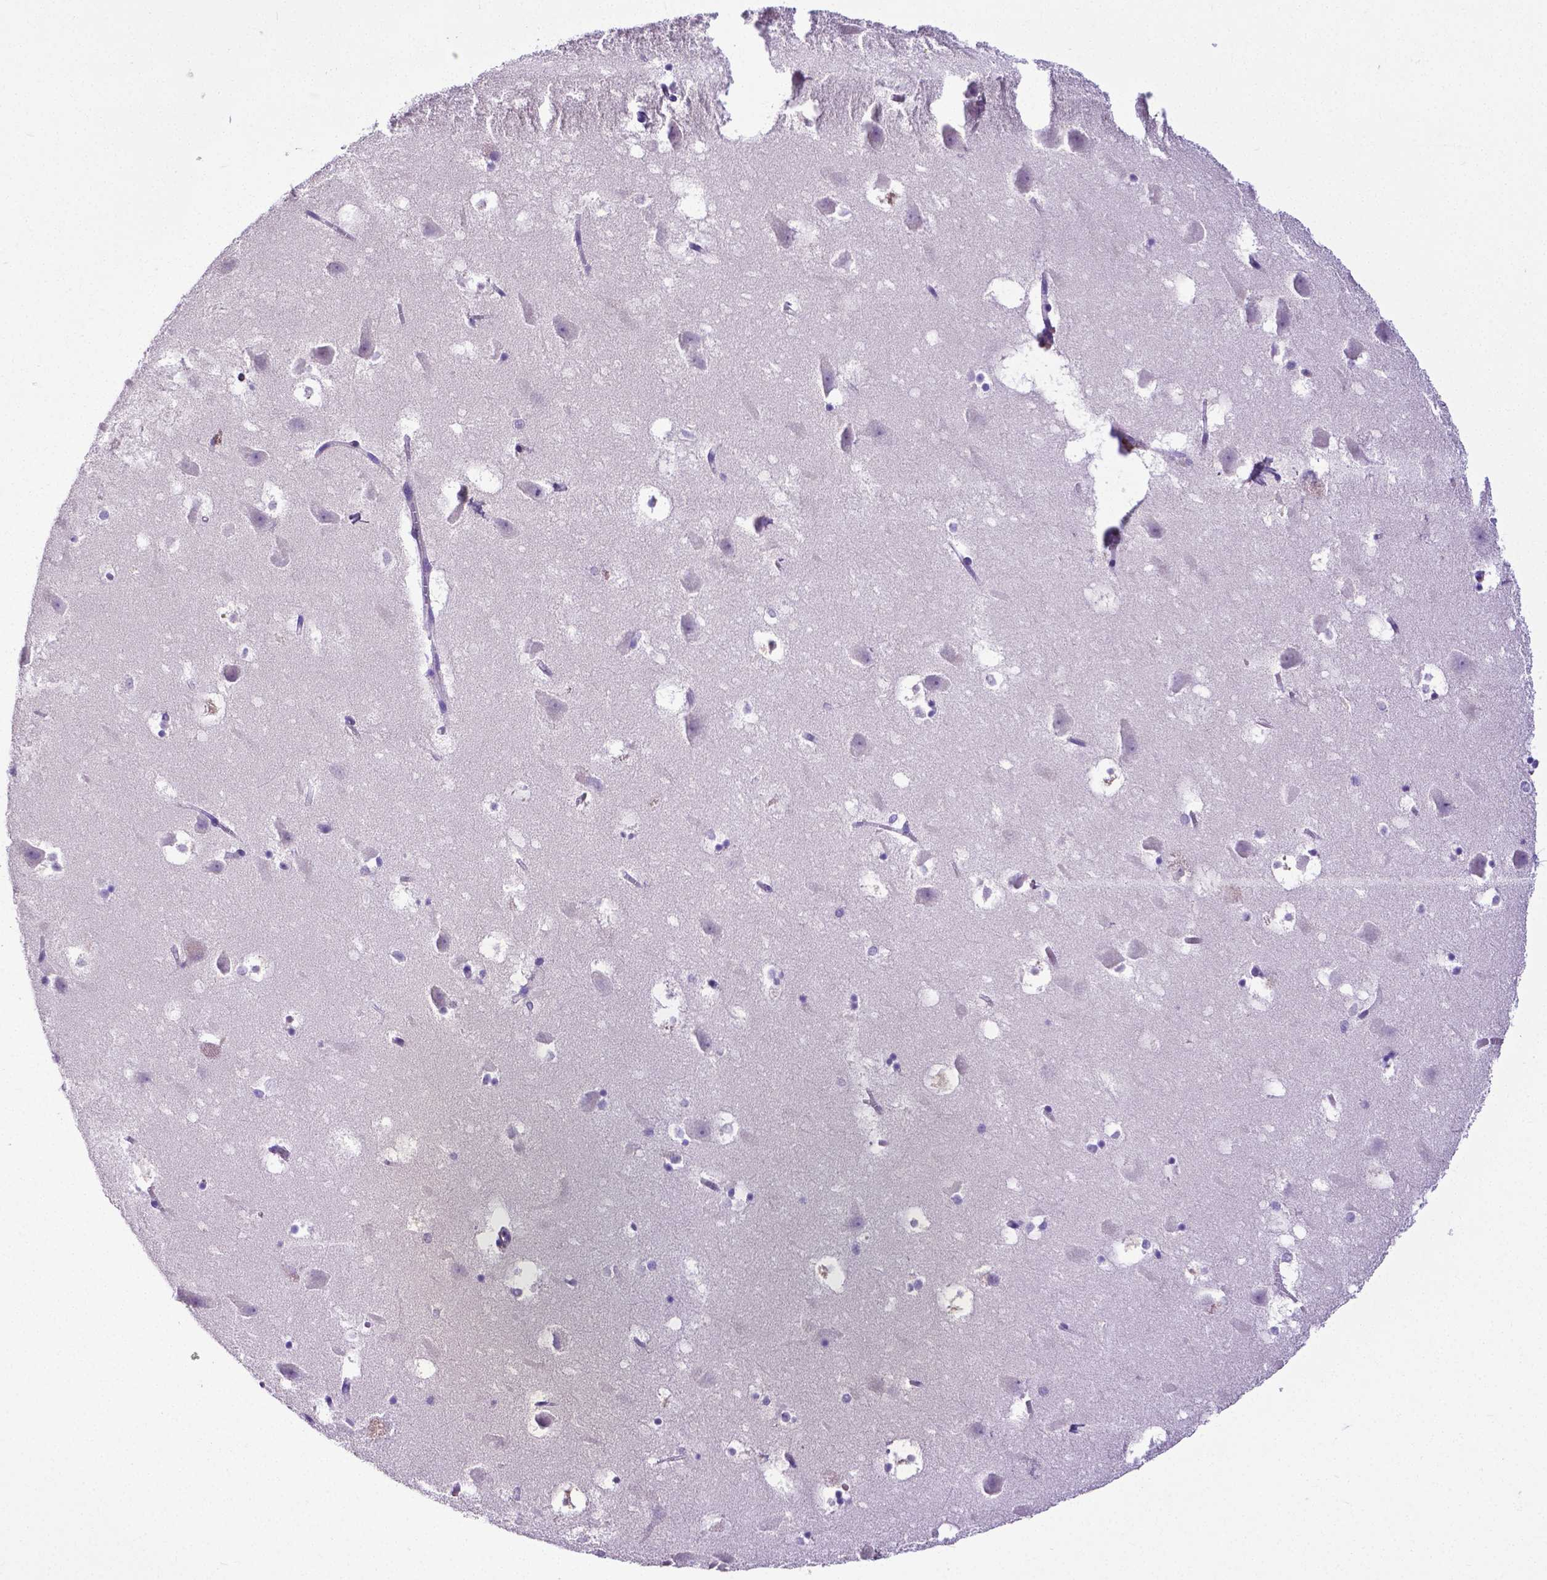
{"staining": {"intensity": "negative", "quantity": "none", "location": "none"}, "tissue": "hippocampus", "cell_type": "Glial cells", "image_type": "normal", "snomed": [{"axis": "morphology", "description": "Normal tissue, NOS"}, {"axis": "topography", "description": "Hippocampus"}], "caption": "This is an immunohistochemistry image of benign human hippocampus. There is no expression in glial cells.", "gene": "MMP9", "patient": {"sex": "male", "age": 58}}